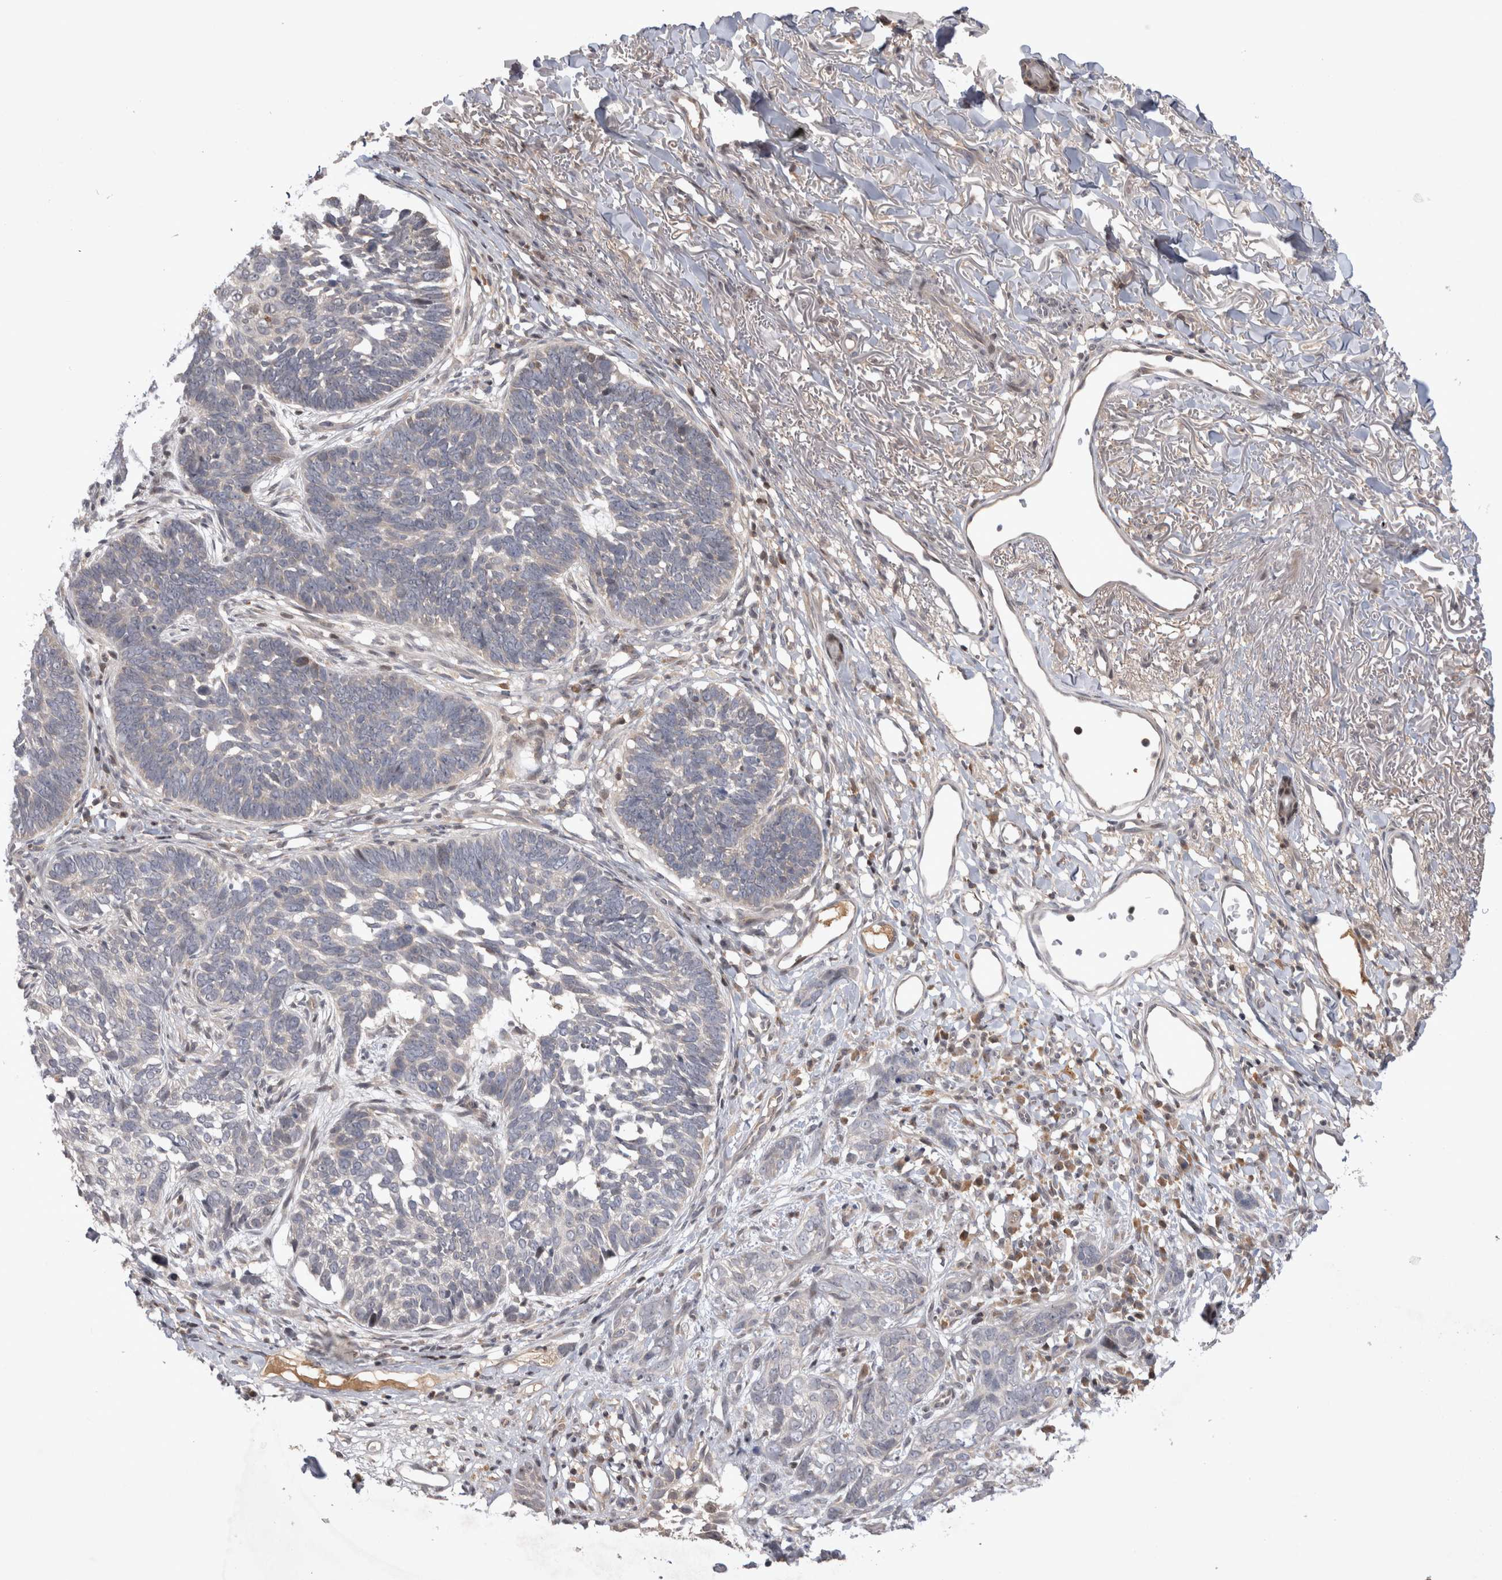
{"staining": {"intensity": "negative", "quantity": "none", "location": "none"}, "tissue": "skin cancer", "cell_type": "Tumor cells", "image_type": "cancer", "snomed": [{"axis": "morphology", "description": "Normal tissue, NOS"}, {"axis": "morphology", "description": "Basal cell carcinoma"}, {"axis": "topography", "description": "Skin"}], "caption": "Protein analysis of skin basal cell carcinoma displays no significant expression in tumor cells.", "gene": "PLEKHM1", "patient": {"sex": "male", "age": 77}}